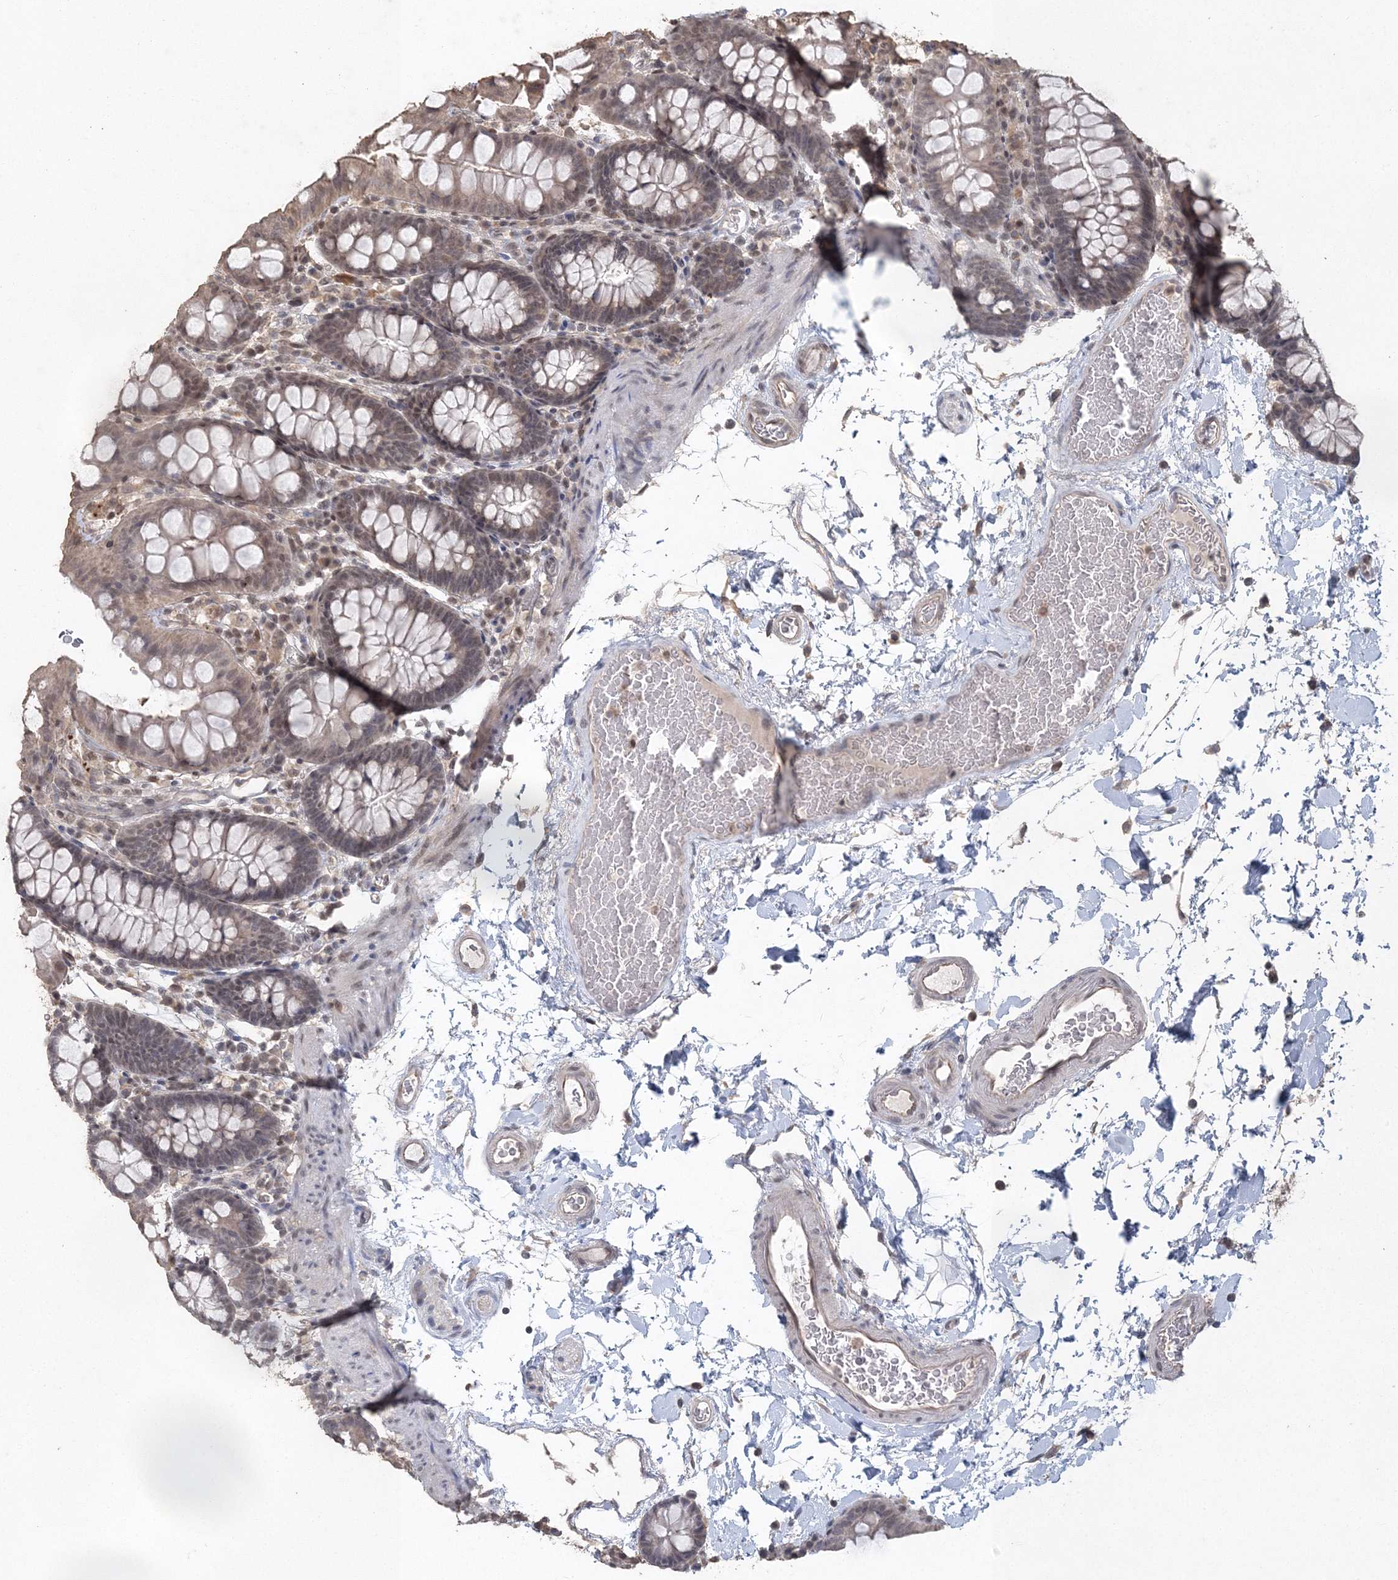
{"staining": {"intensity": "weak", "quantity": "25%-75%", "location": "cytoplasmic/membranous"}, "tissue": "colon", "cell_type": "Endothelial cells", "image_type": "normal", "snomed": [{"axis": "morphology", "description": "Normal tissue, NOS"}, {"axis": "topography", "description": "Colon"}], "caption": "Immunohistochemical staining of normal human colon reveals weak cytoplasmic/membranous protein expression in about 25%-75% of endothelial cells.", "gene": "UIMC1", "patient": {"sex": "male", "age": 75}}